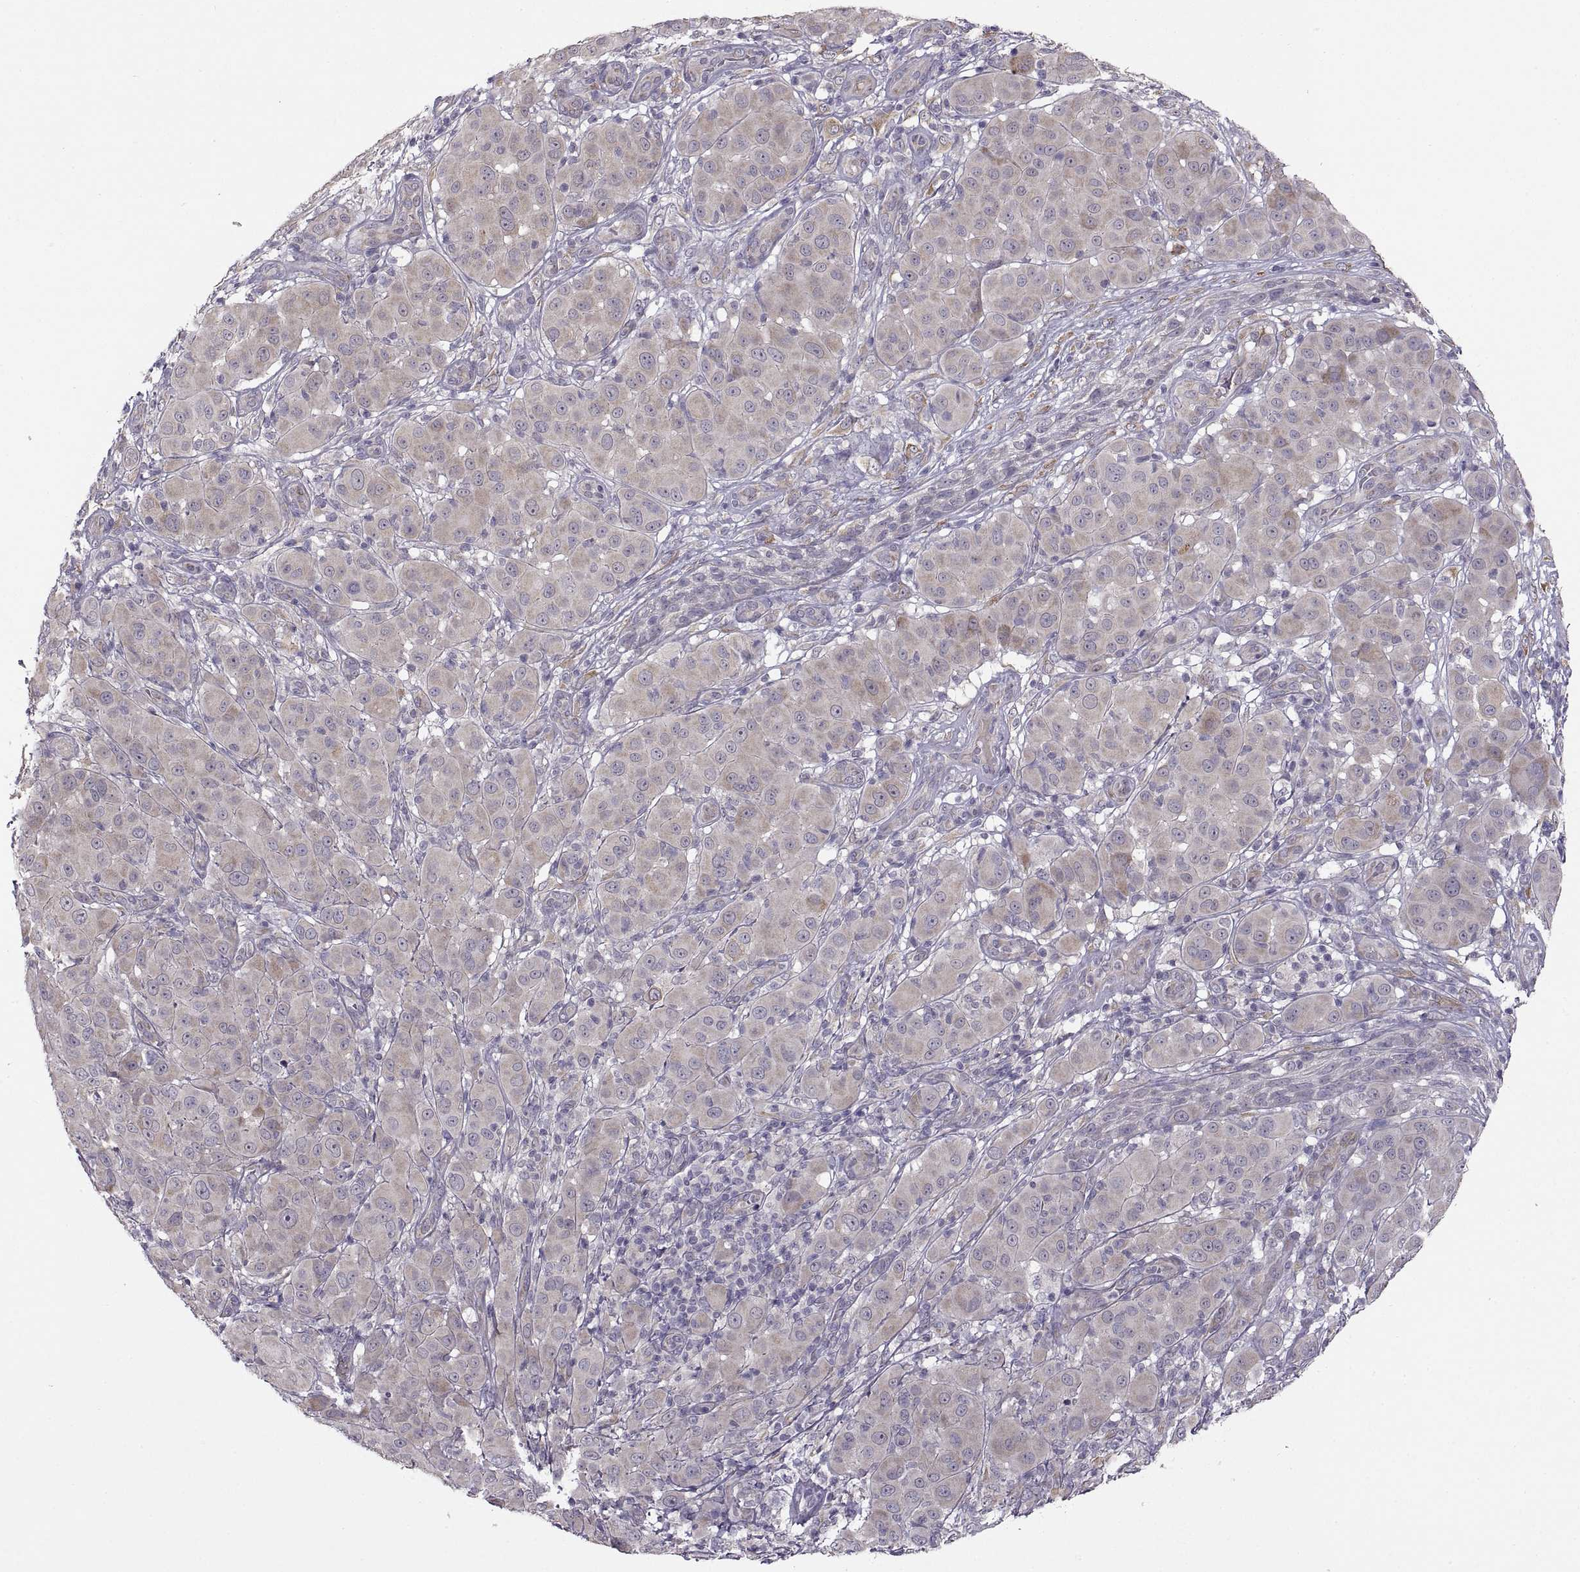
{"staining": {"intensity": "weak", "quantity": "25%-75%", "location": "cytoplasmic/membranous"}, "tissue": "melanoma", "cell_type": "Tumor cells", "image_type": "cancer", "snomed": [{"axis": "morphology", "description": "Malignant melanoma, NOS"}, {"axis": "topography", "description": "Skin"}], "caption": "A low amount of weak cytoplasmic/membranous positivity is appreciated in about 25%-75% of tumor cells in malignant melanoma tissue.", "gene": "ACSBG2", "patient": {"sex": "female", "age": 87}}